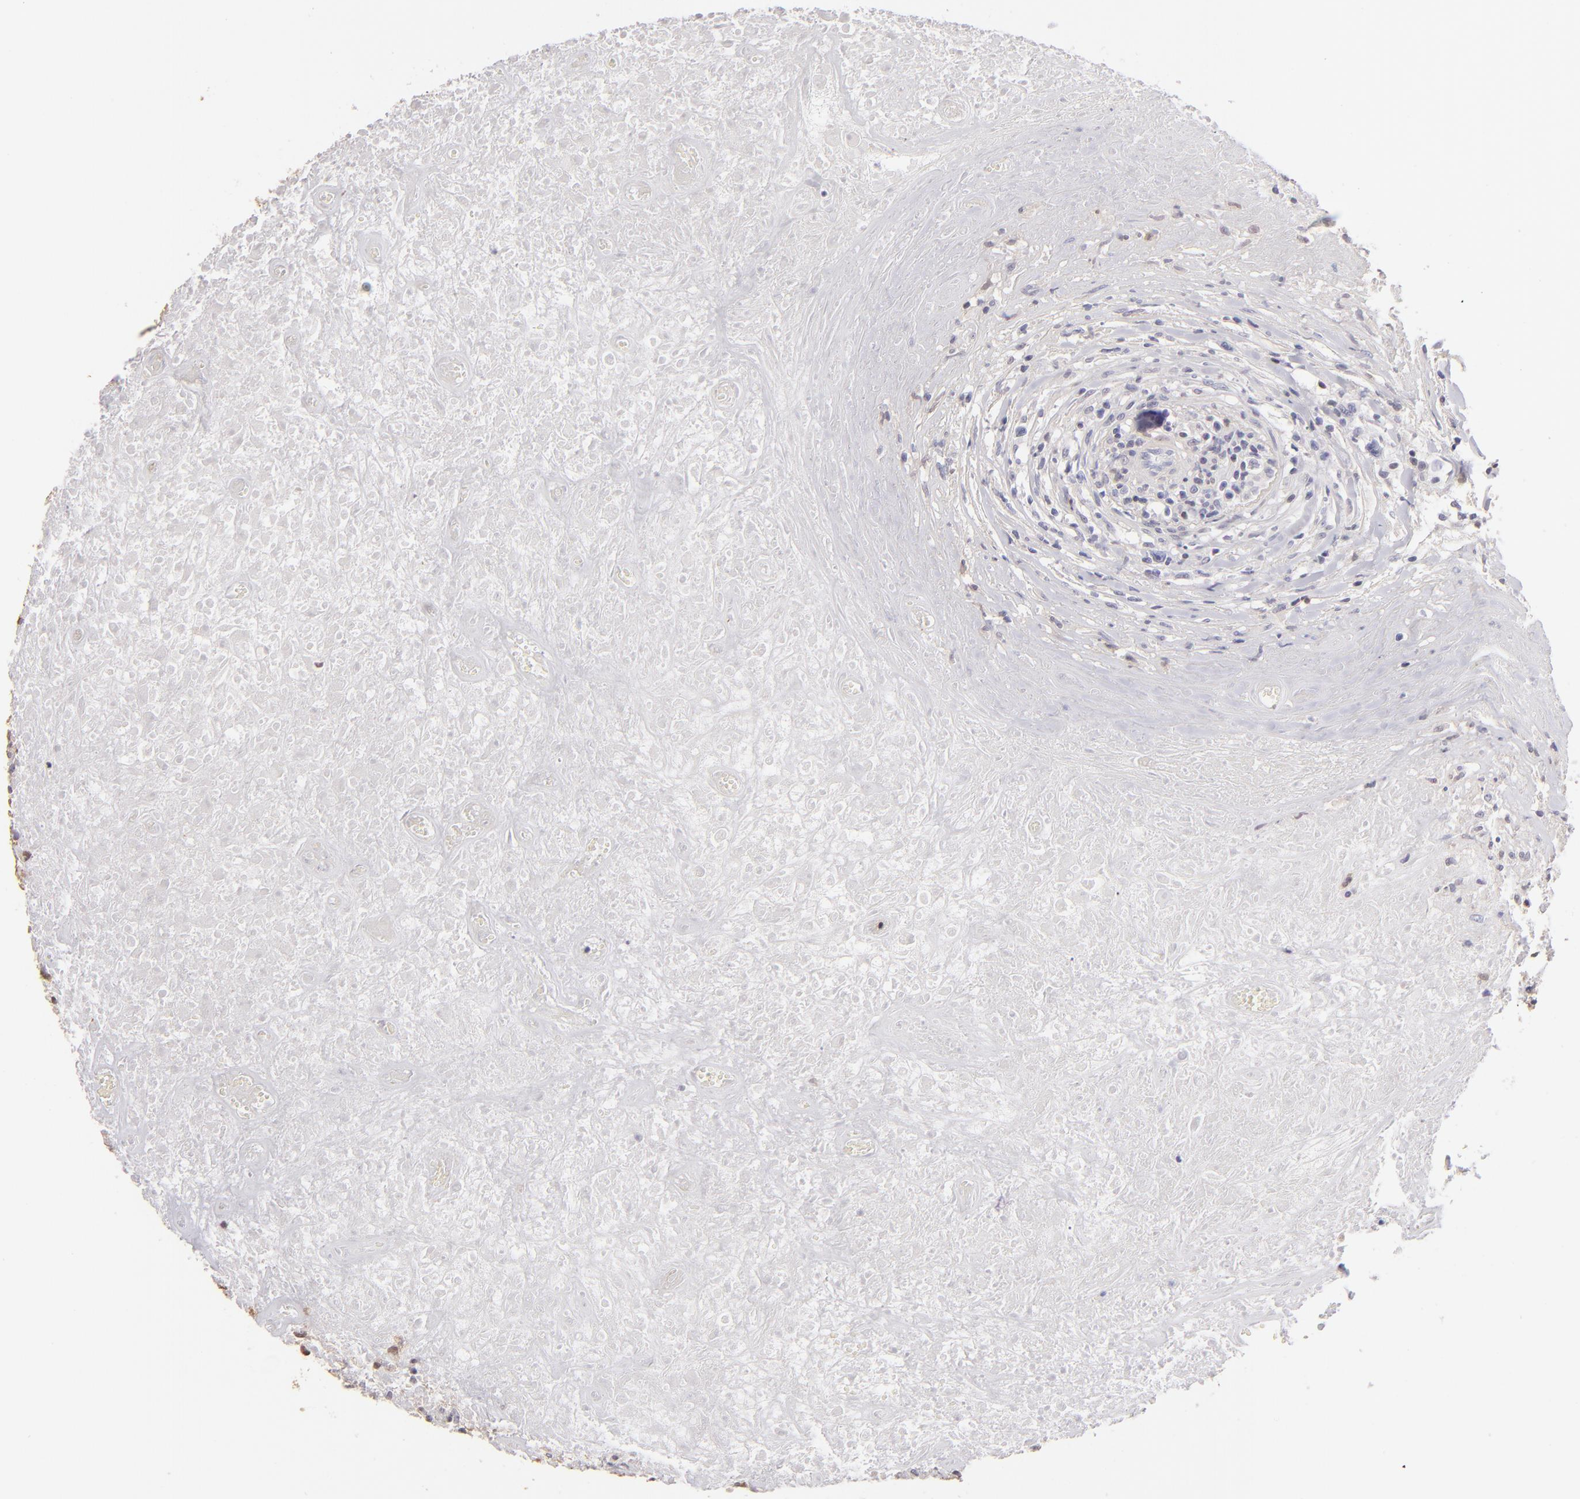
{"staining": {"intensity": "negative", "quantity": "none", "location": "none"}, "tissue": "lymphoma", "cell_type": "Tumor cells", "image_type": "cancer", "snomed": [{"axis": "morphology", "description": "Hodgkin's disease, NOS"}, {"axis": "topography", "description": "Lymph node"}], "caption": "The immunohistochemistry (IHC) histopathology image has no significant expression in tumor cells of Hodgkin's disease tissue.", "gene": "S100A2", "patient": {"sex": "male", "age": 46}}